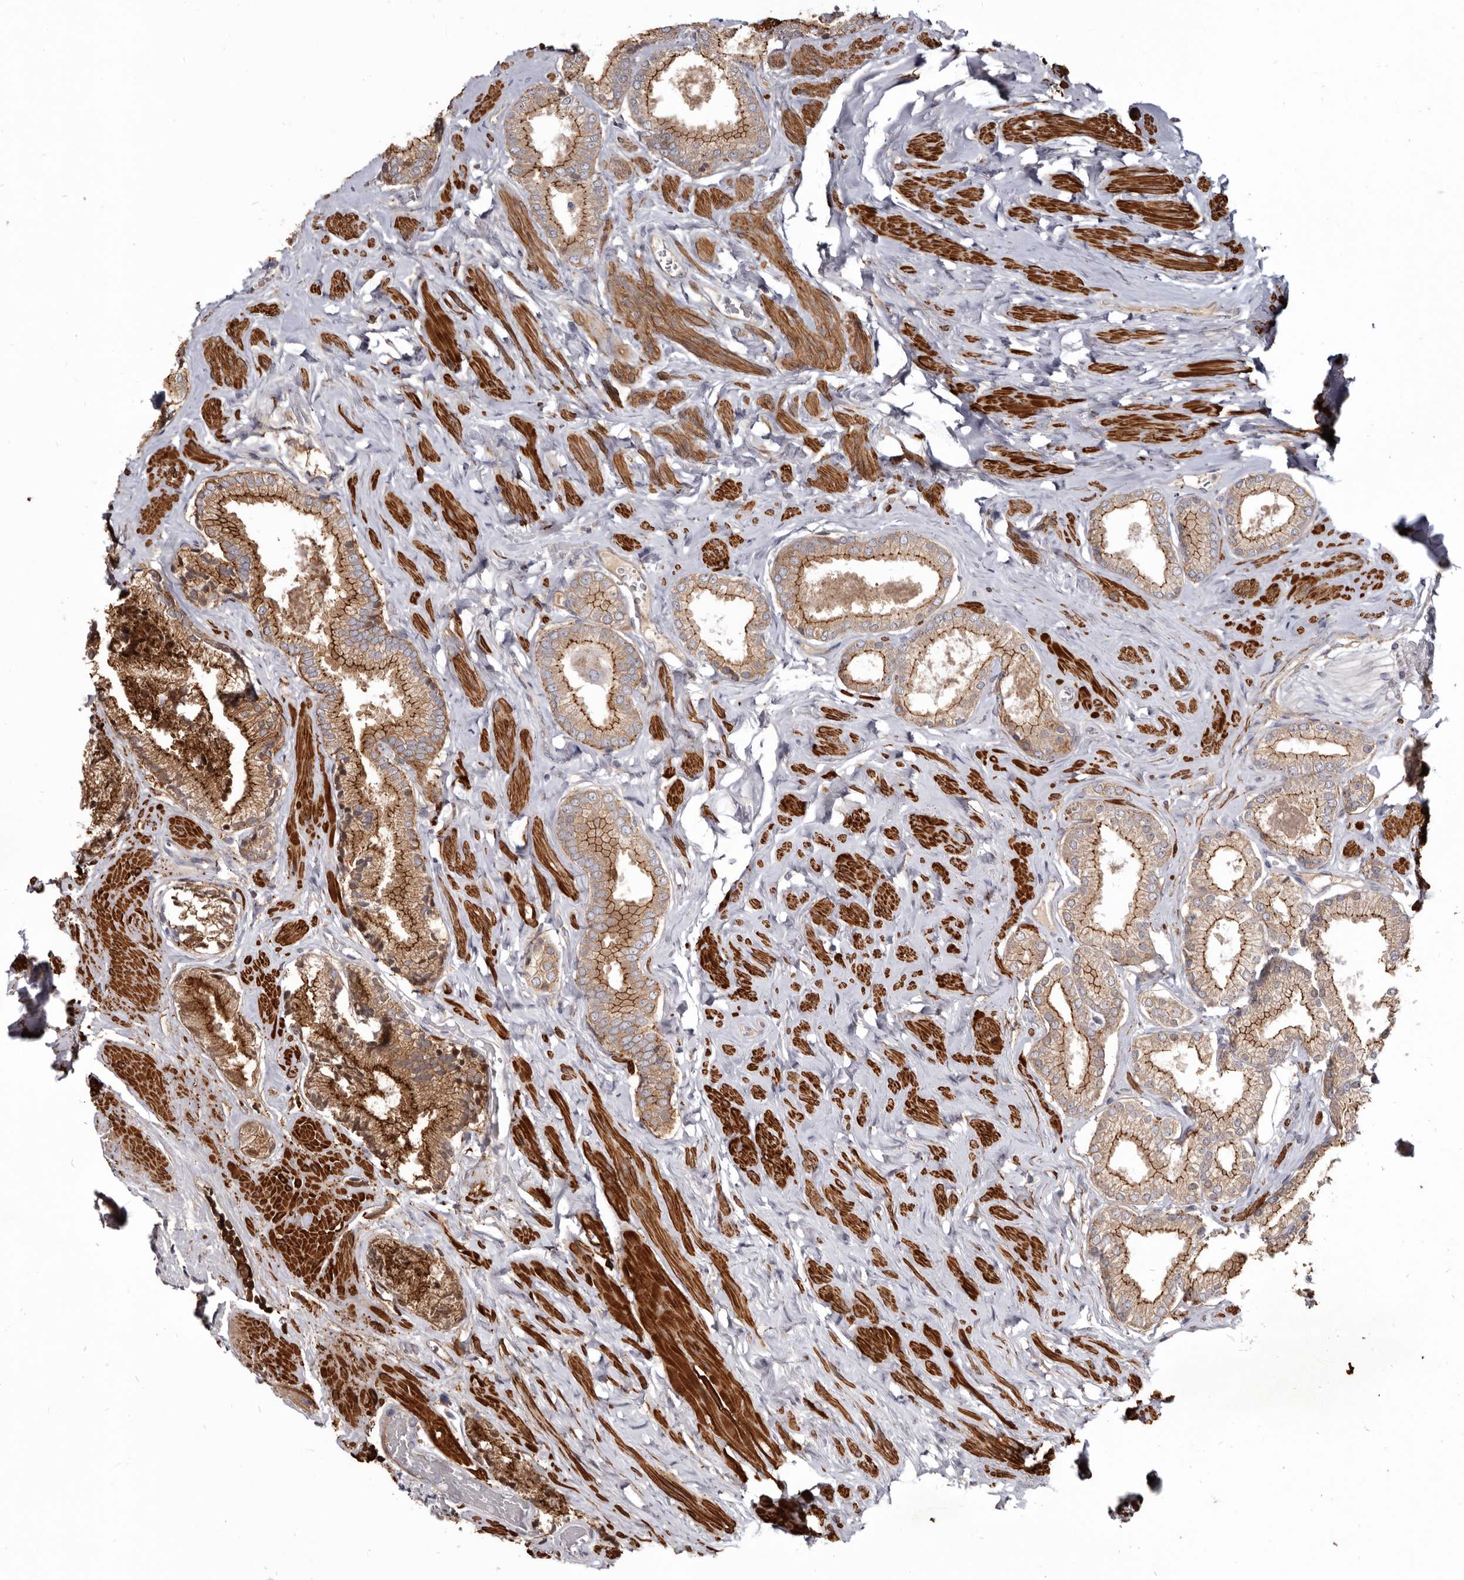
{"staining": {"intensity": "strong", "quantity": "25%-75%", "location": "cytoplasmic/membranous"}, "tissue": "prostate cancer", "cell_type": "Tumor cells", "image_type": "cancer", "snomed": [{"axis": "morphology", "description": "Adenocarcinoma, Low grade"}, {"axis": "topography", "description": "Prostate"}], "caption": "IHC micrograph of neoplastic tissue: human prostate cancer stained using immunohistochemistry exhibits high levels of strong protein expression localized specifically in the cytoplasmic/membranous of tumor cells, appearing as a cytoplasmic/membranous brown color.", "gene": "CGN", "patient": {"sex": "male", "age": 71}}